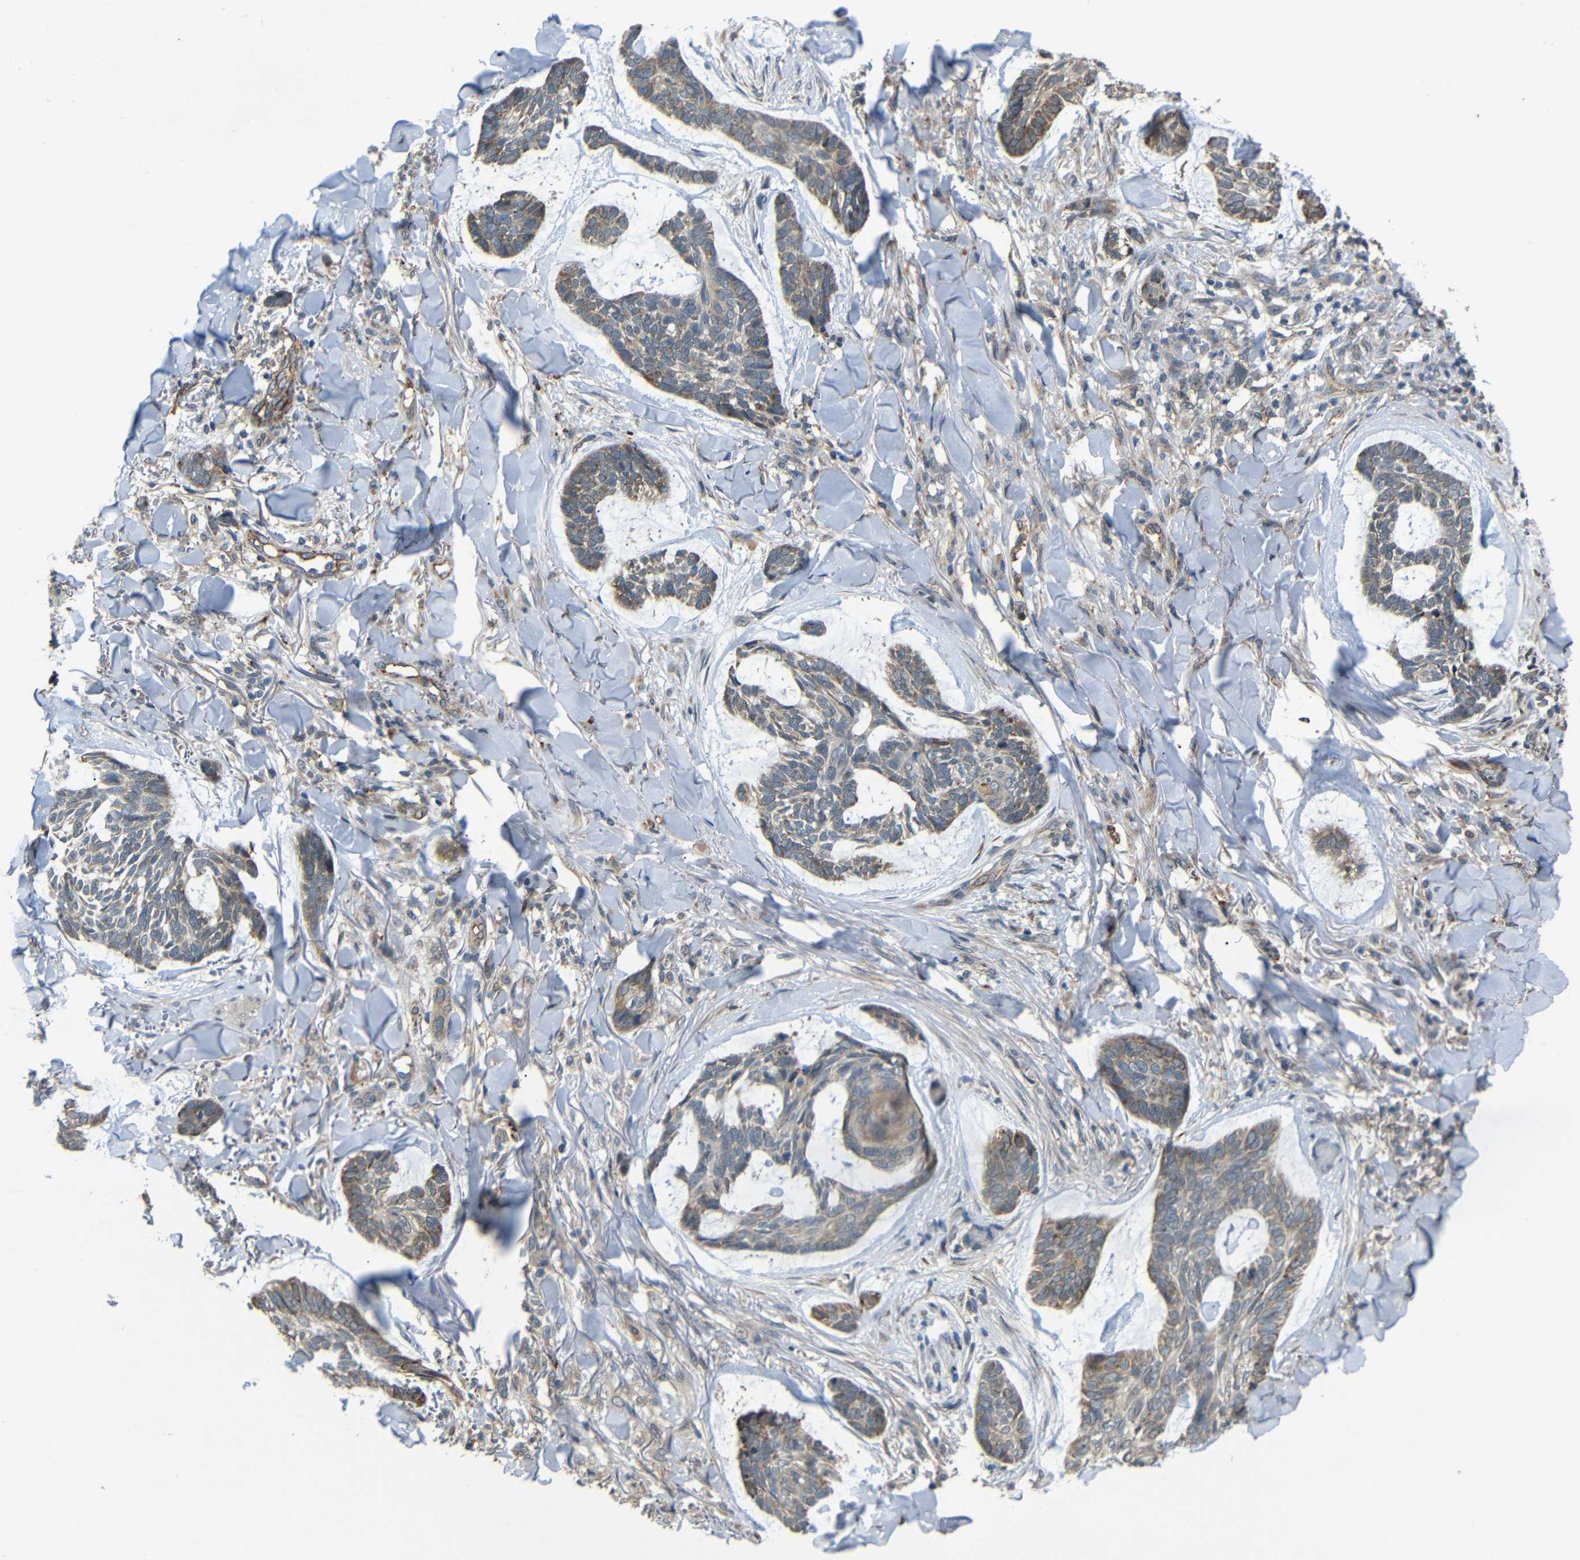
{"staining": {"intensity": "weak", "quantity": ">75%", "location": "cytoplasmic/membranous"}, "tissue": "skin cancer", "cell_type": "Tumor cells", "image_type": "cancer", "snomed": [{"axis": "morphology", "description": "Basal cell carcinoma"}, {"axis": "topography", "description": "Skin"}], "caption": "Immunohistochemistry image of skin cancer stained for a protein (brown), which exhibits low levels of weak cytoplasmic/membranous staining in approximately >75% of tumor cells.", "gene": "ATP7A", "patient": {"sex": "male", "age": 43}}